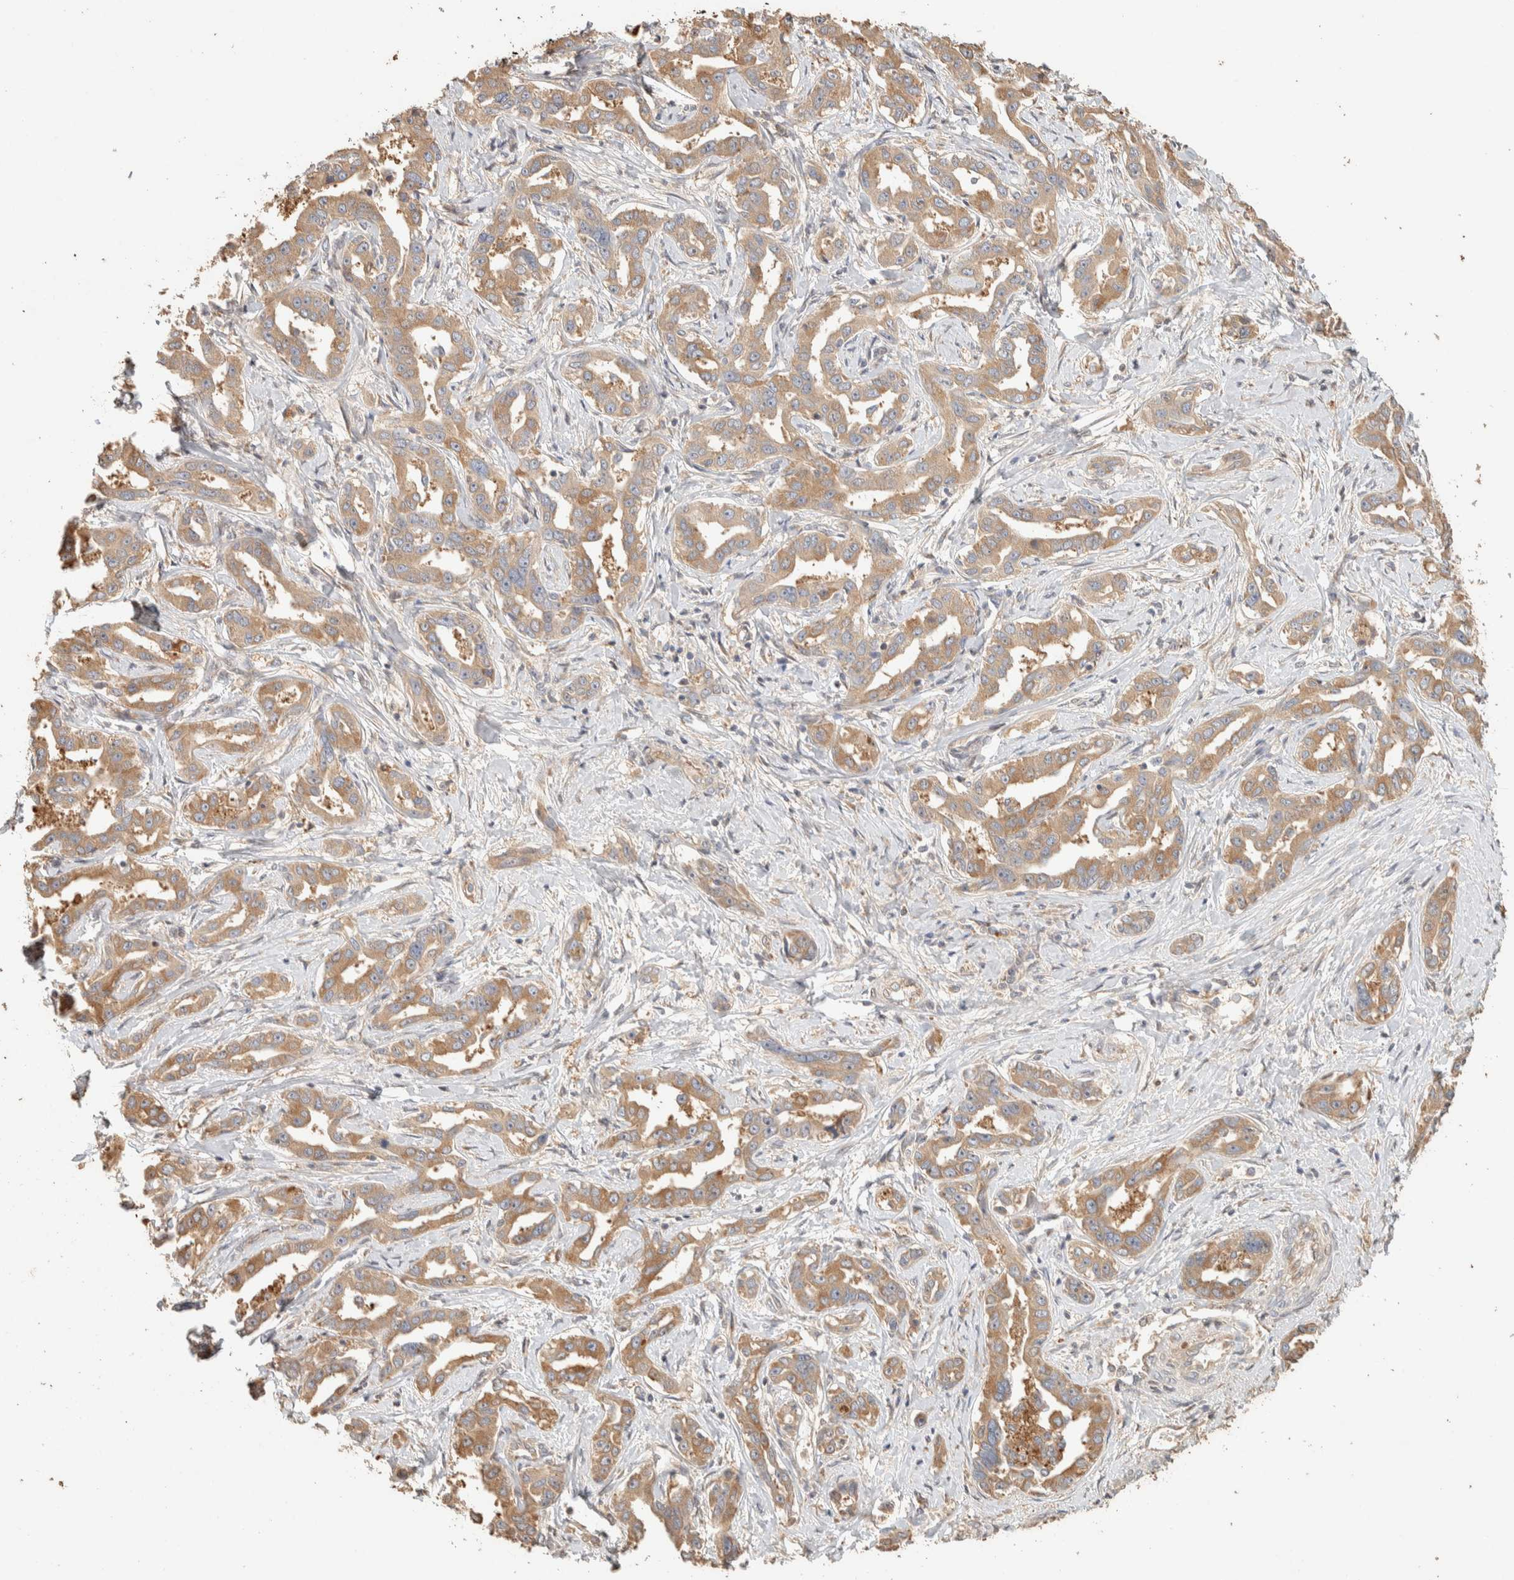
{"staining": {"intensity": "moderate", "quantity": ">75%", "location": "cytoplasmic/membranous"}, "tissue": "liver cancer", "cell_type": "Tumor cells", "image_type": "cancer", "snomed": [{"axis": "morphology", "description": "Cholangiocarcinoma"}, {"axis": "topography", "description": "Liver"}], "caption": "Immunohistochemistry image of neoplastic tissue: liver cancer (cholangiocarcinoma) stained using immunohistochemistry demonstrates medium levels of moderate protein expression localized specifically in the cytoplasmic/membranous of tumor cells, appearing as a cytoplasmic/membranous brown color.", "gene": "EXOC7", "patient": {"sex": "male", "age": 59}}